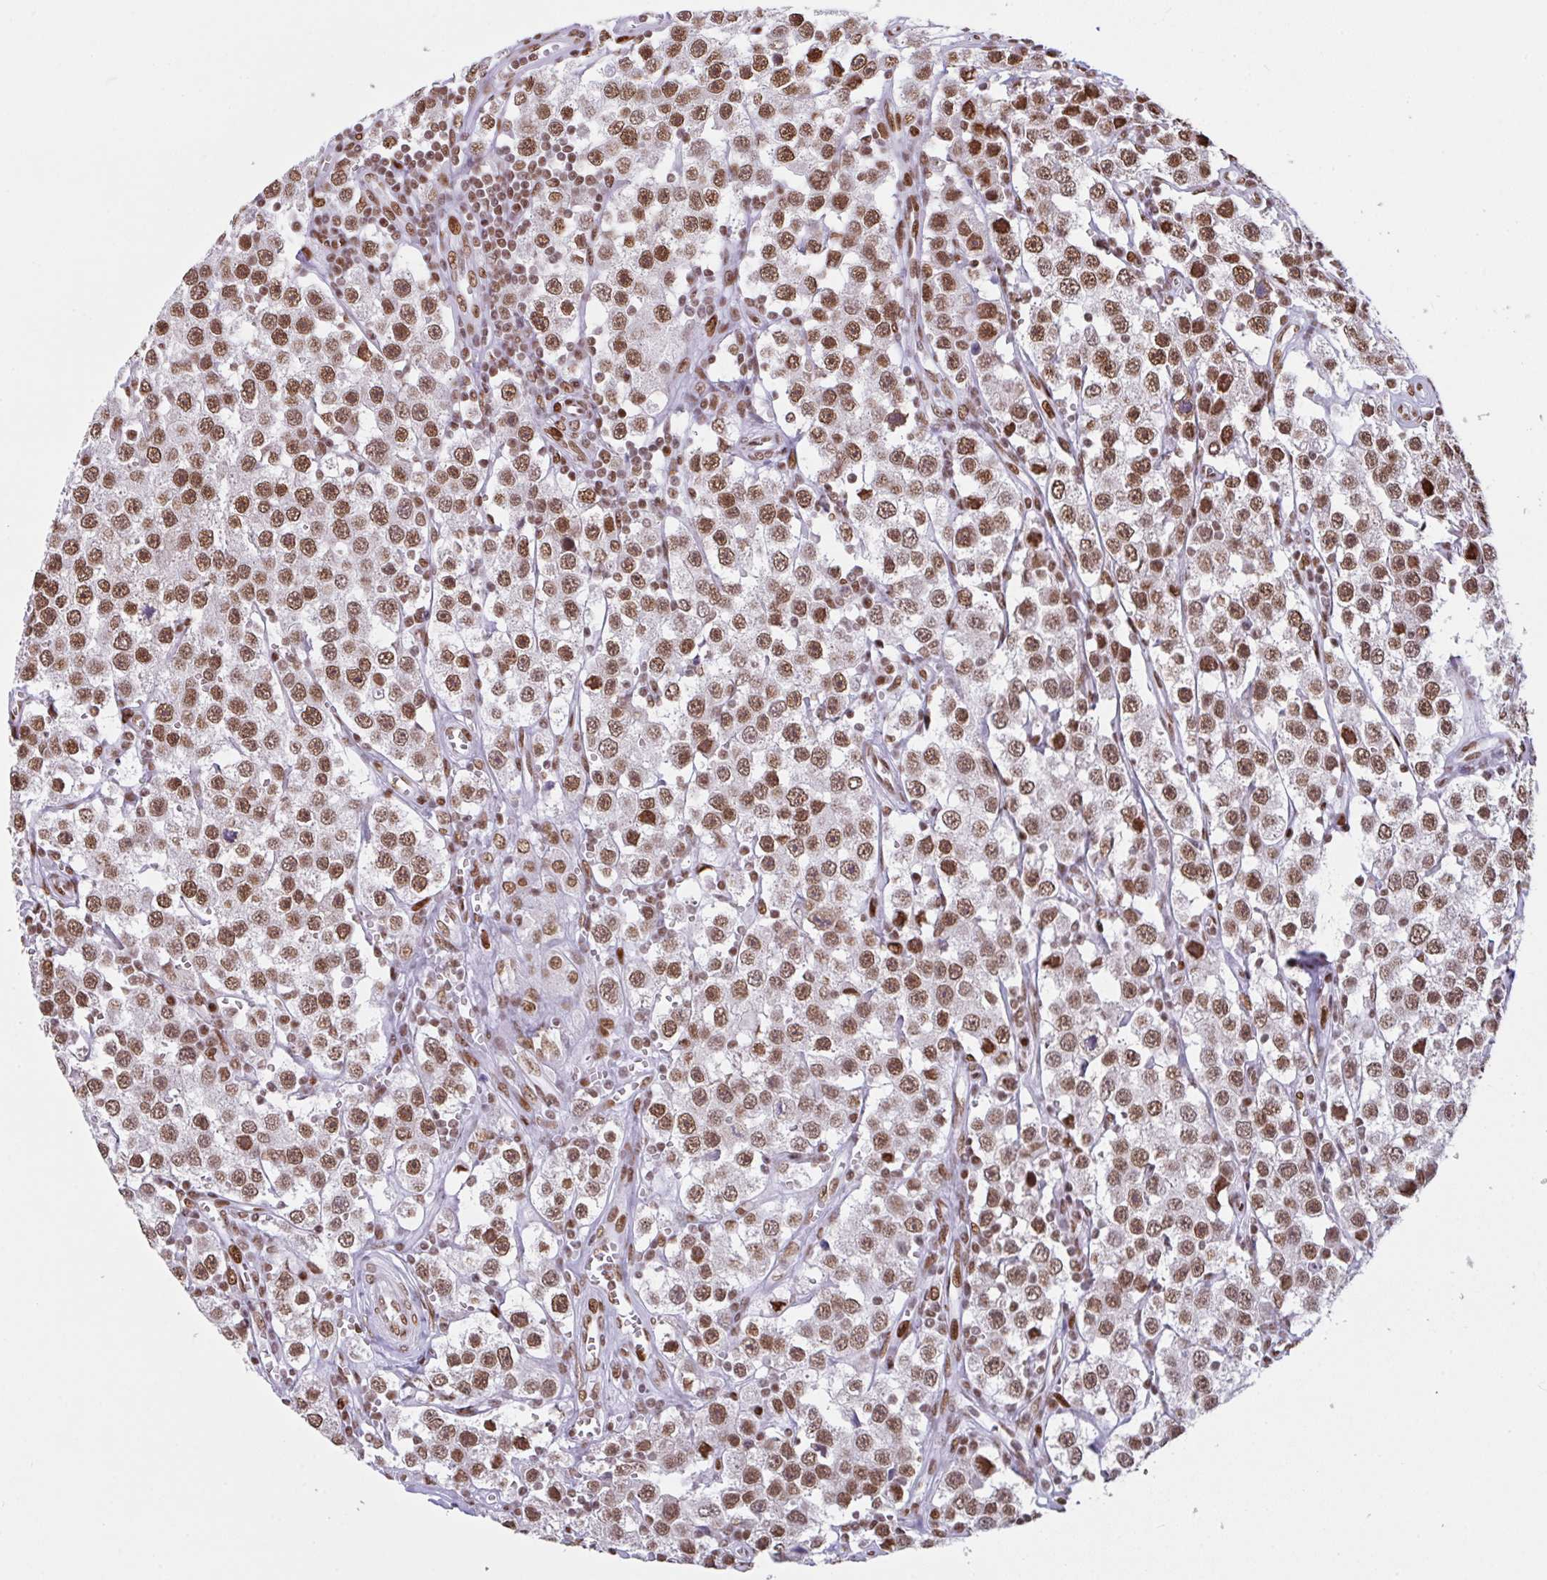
{"staining": {"intensity": "moderate", "quantity": ">75%", "location": "nuclear"}, "tissue": "testis cancer", "cell_type": "Tumor cells", "image_type": "cancer", "snomed": [{"axis": "morphology", "description": "Seminoma, NOS"}, {"axis": "topography", "description": "Testis"}], "caption": "Testis seminoma was stained to show a protein in brown. There is medium levels of moderate nuclear expression in approximately >75% of tumor cells. (brown staining indicates protein expression, while blue staining denotes nuclei).", "gene": "CLP1", "patient": {"sex": "male", "age": 34}}